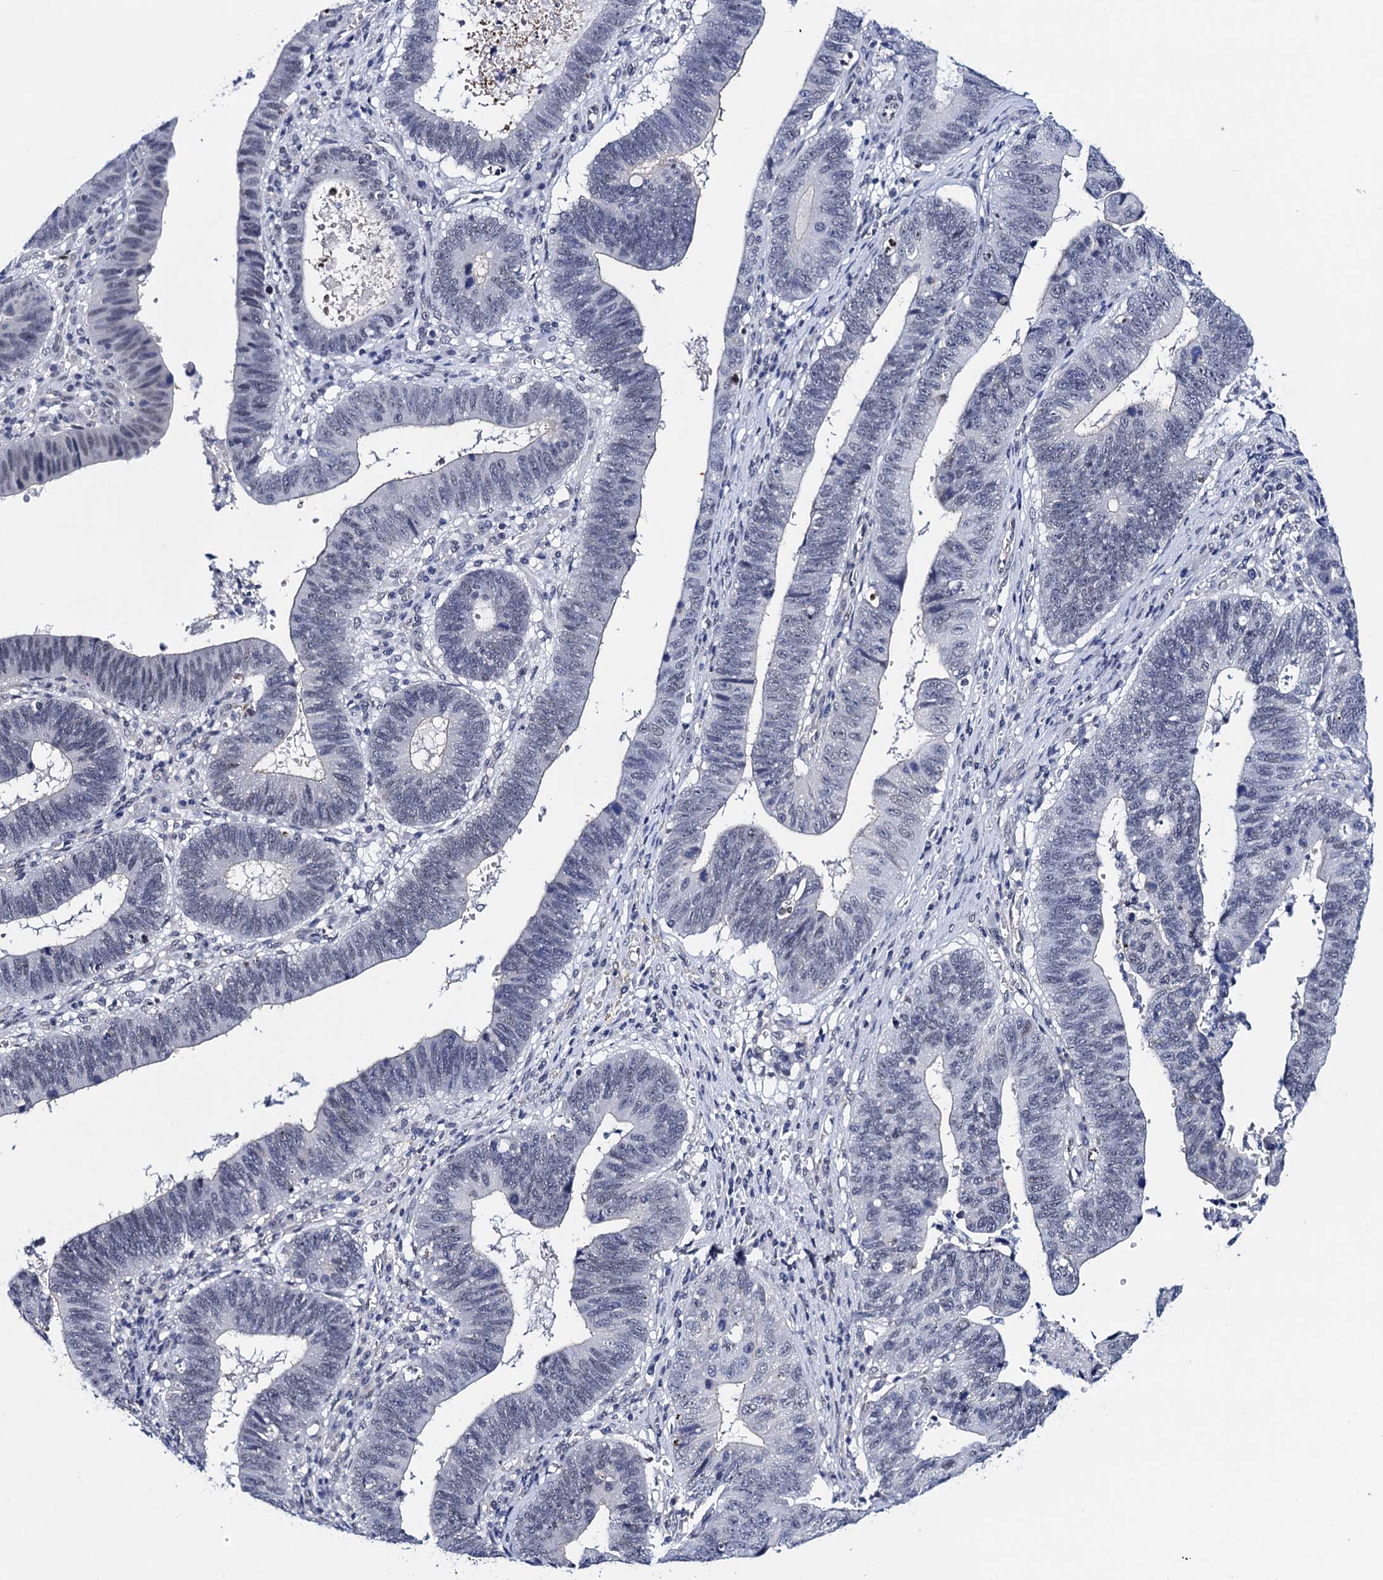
{"staining": {"intensity": "negative", "quantity": "none", "location": "none"}, "tissue": "stomach cancer", "cell_type": "Tumor cells", "image_type": "cancer", "snomed": [{"axis": "morphology", "description": "Adenocarcinoma, NOS"}, {"axis": "topography", "description": "Stomach"}], "caption": "A photomicrograph of human stomach adenocarcinoma is negative for staining in tumor cells. (DAB (3,3'-diaminobenzidine) immunohistochemistry (IHC) with hematoxylin counter stain).", "gene": "C16orf87", "patient": {"sex": "male", "age": 59}}